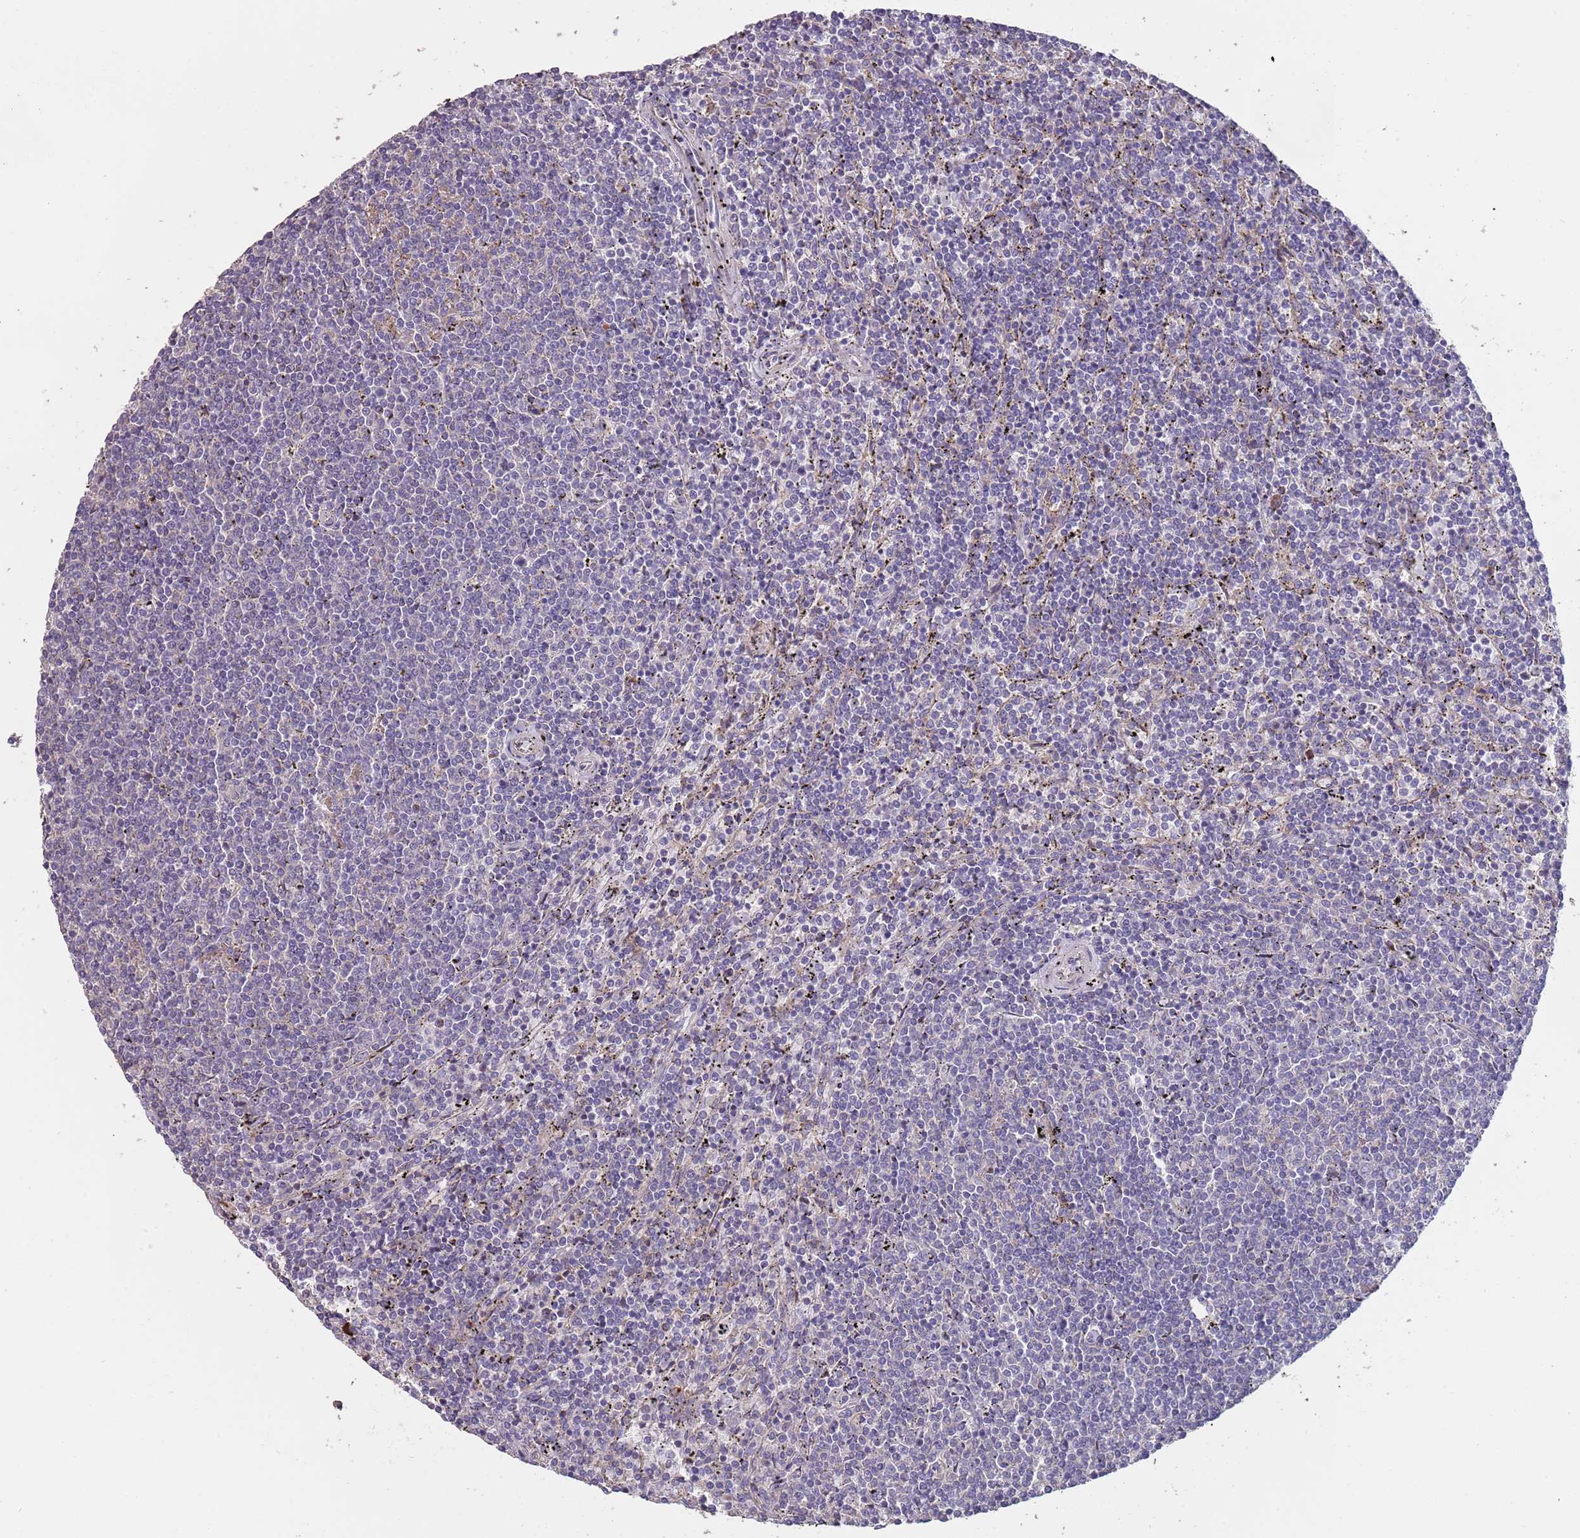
{"staining": {"intensity": "negative", "quantity": "none", "location": "none"}, "tissue": "lymphoma", "cell_type": "Tumor cells", "image_type": "cancer", "snomed": [{"axis": "morphology", "description": "Malignant lymphoma, non-Hodgkin's type, Low grade"}, {"axis": "topography", "description": "Spleen"}], "caption": "High power microscopy photomicrograph of an IHC histopathology image of lymphoma, revealing no significant staining in tumor cells. (IHC, brightfield microscopy, high magnification).", "gene": "SUSD1", "patient": {"sex": "female", "age": 50}}